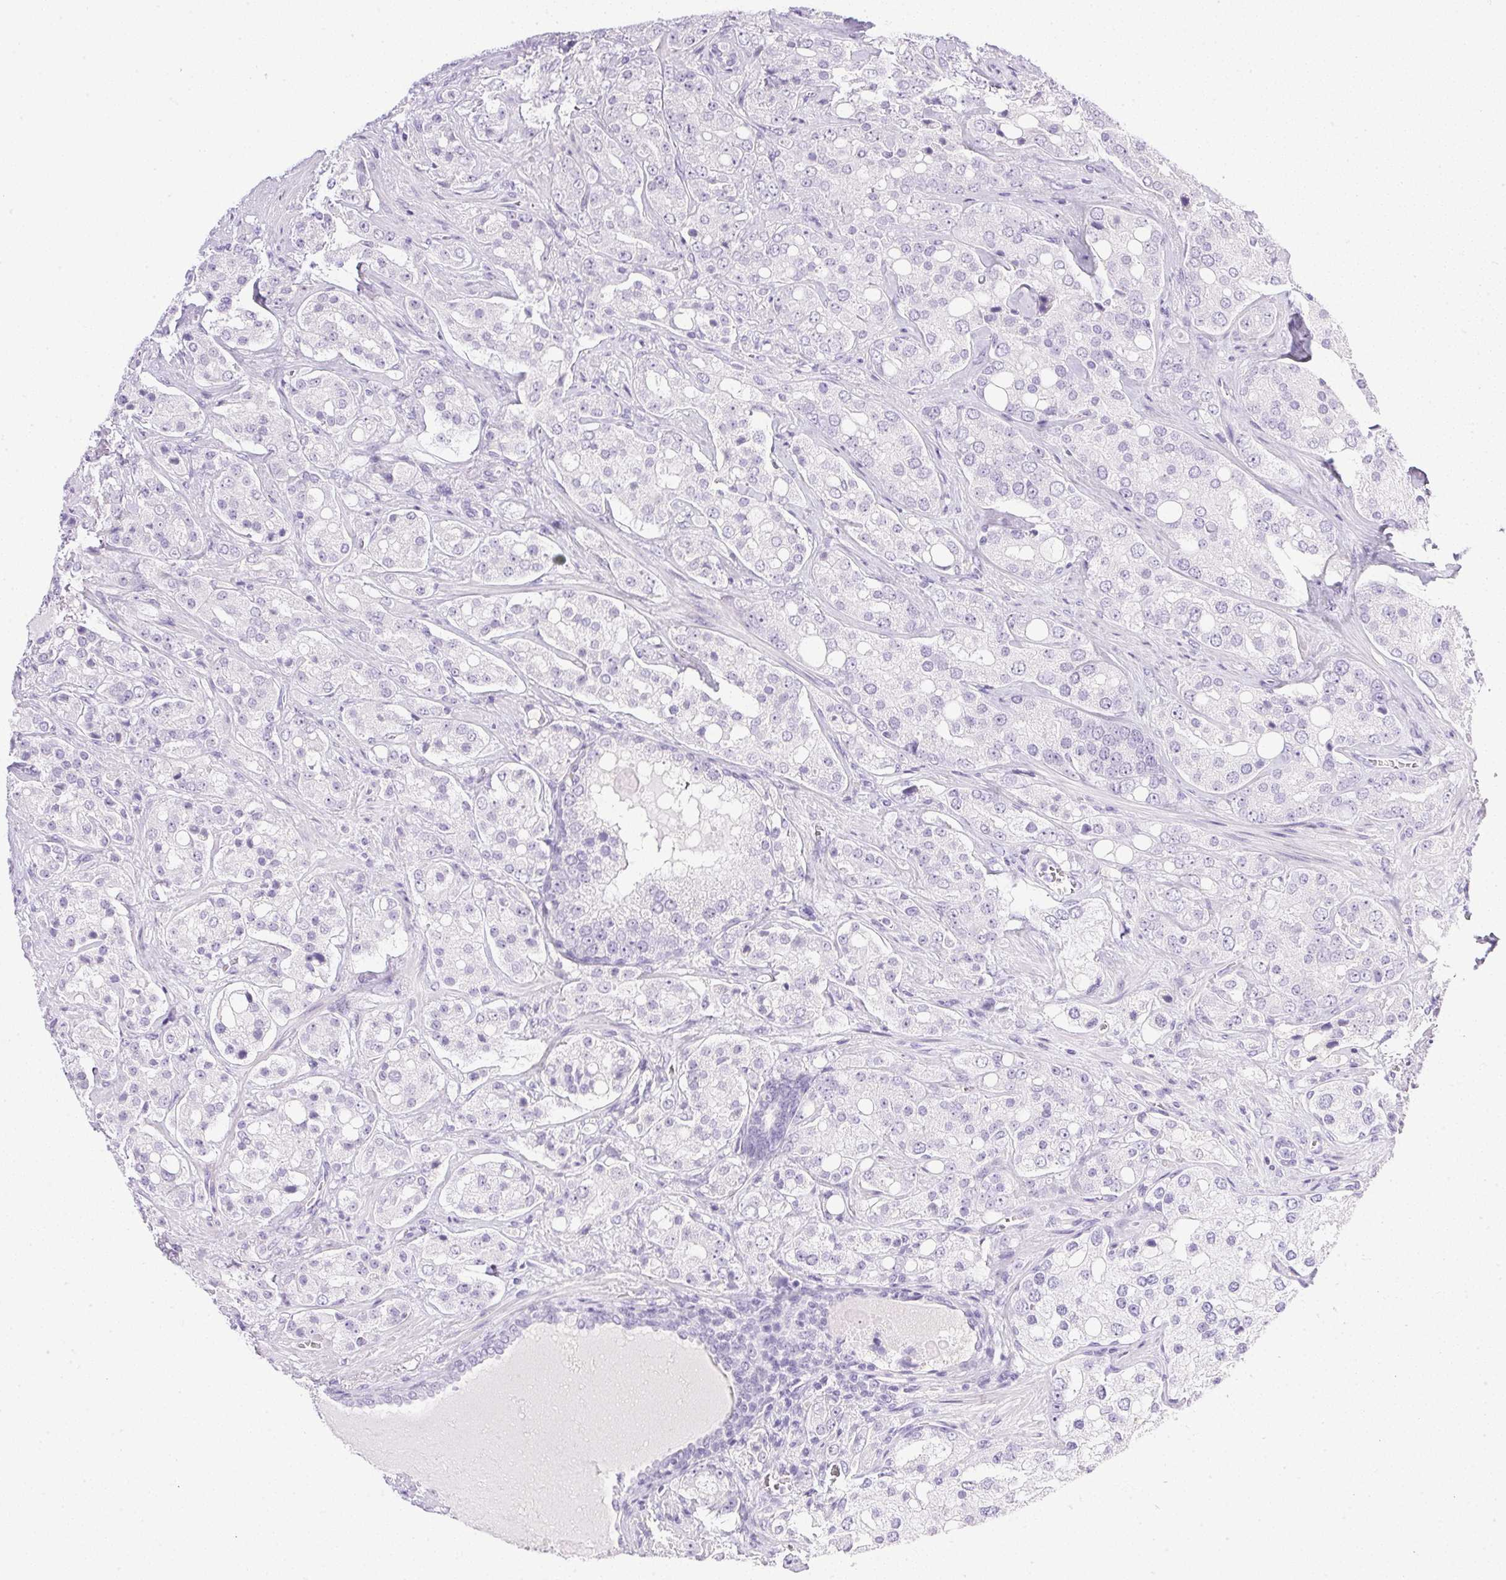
{"staining": {"intensity": "negative", "quantity": "none", "location": "none"}, "tissue": "prostate cancer", "cell_type": "Tumor cells", "image_type": "cancer", "snomed": [{"axis": "morphology", "description": "Adenocarcinoma, High grade"}, {"axis": "topography", "description": "Prostate"}], "caption": "Photomicrograph shows no significant protein expression in tumor cells of prostate cancer (adenocarcinoma (high-grade)). (Brightfield microscopy of DAB (3,3'-diaminobenzidine) immunohistochemistry at high magnification).", "gene": "CPB1", "patient": {"sex": "male", "age": 67}}